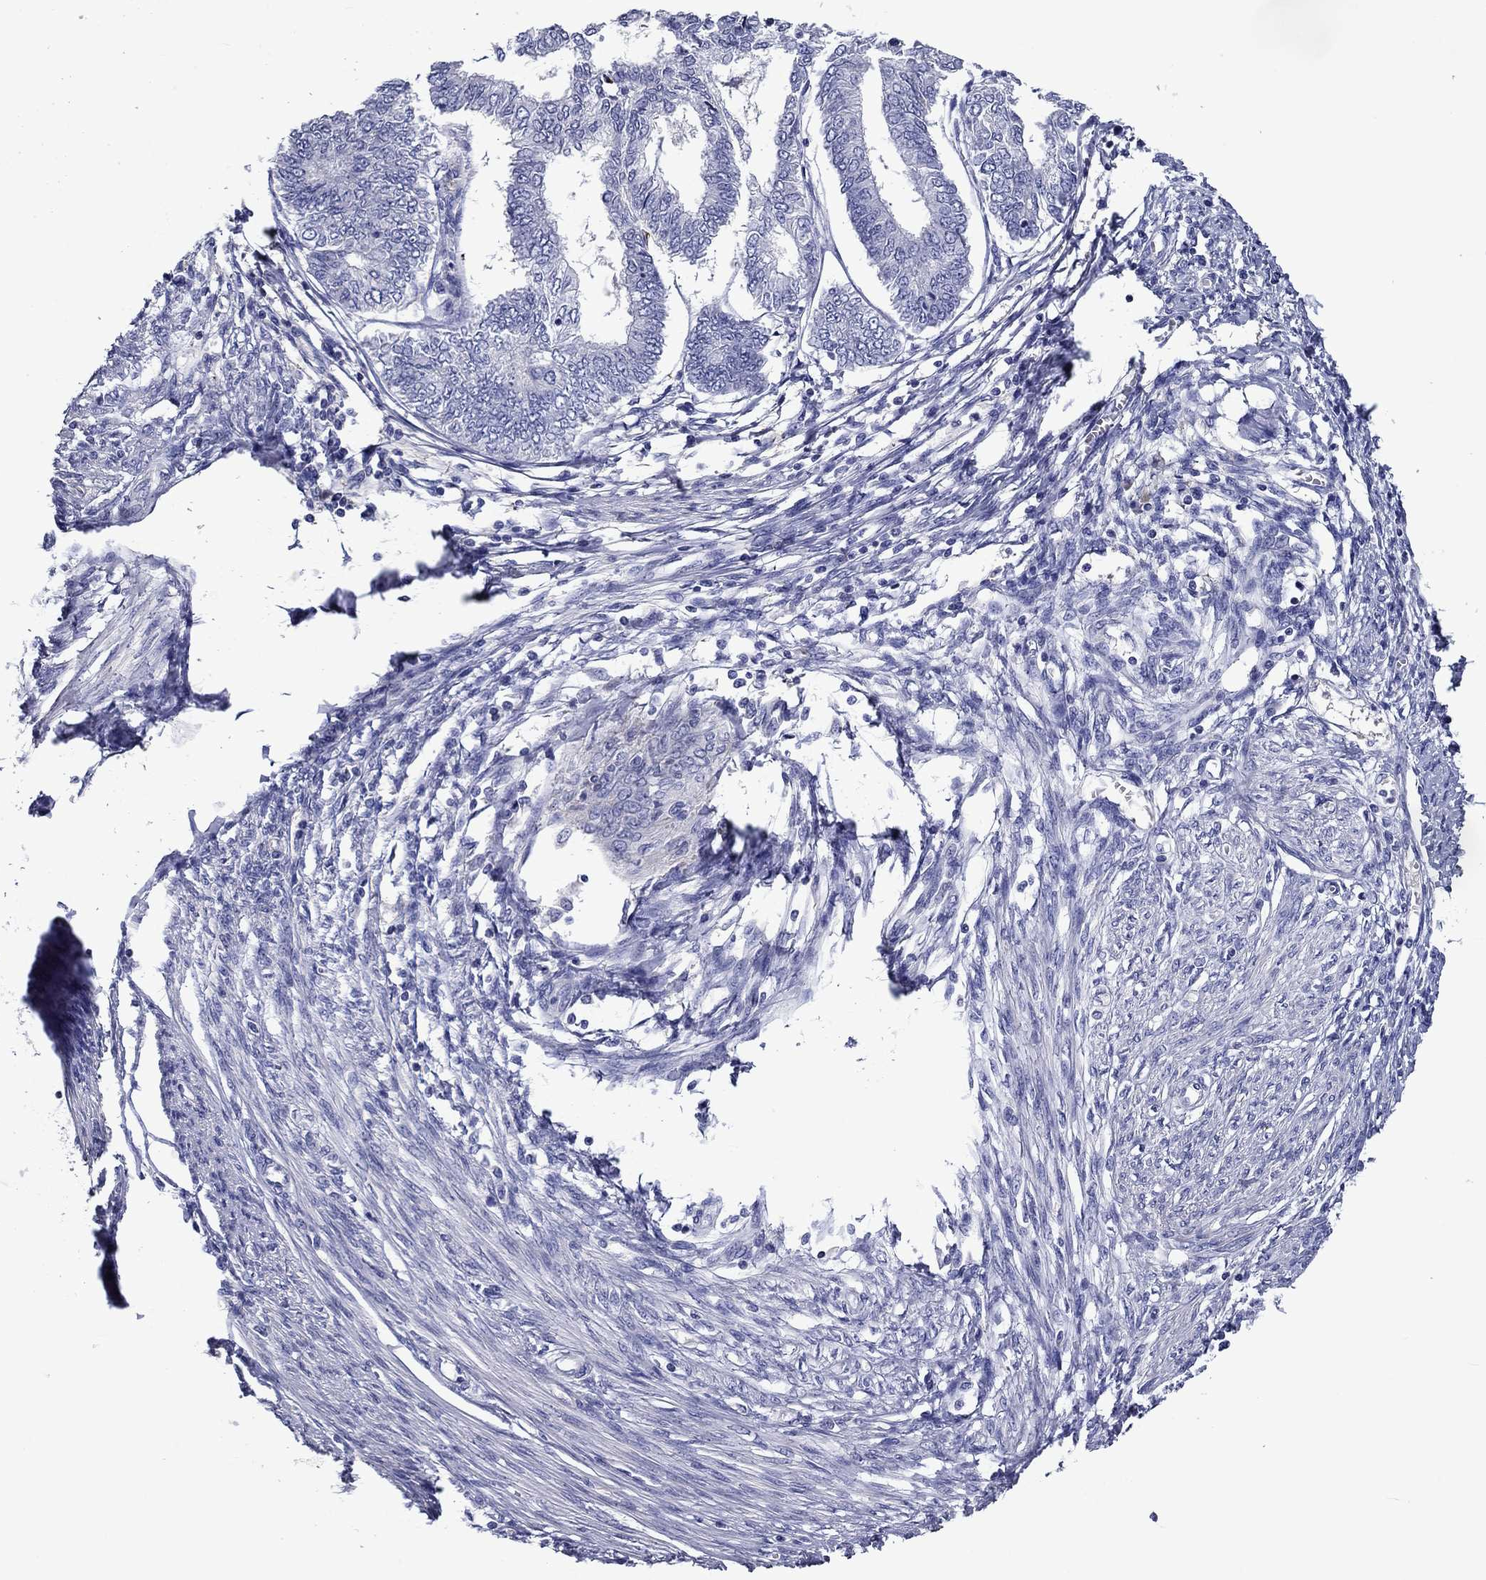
{"staining": {"intensity": "negative", "quantity": "none", "location": "none"}, "tissue": "endometrial cancer", "cell_type": "Tumor cells", "image_type": "cancer", "snomed": [{"axis": "morphology", "description": "Adenocarcinoma, NOS"}, {"axis": "topography", "description": "Endometrium"}], "caption": "An immunohistochemistry image of endometrial adenocarcinoma is shown. There is no staining in tumor cells of endometrial adenocarcinoma.", "gene": "CNDP1", "patient": {"sex": "female", "age": 68}}